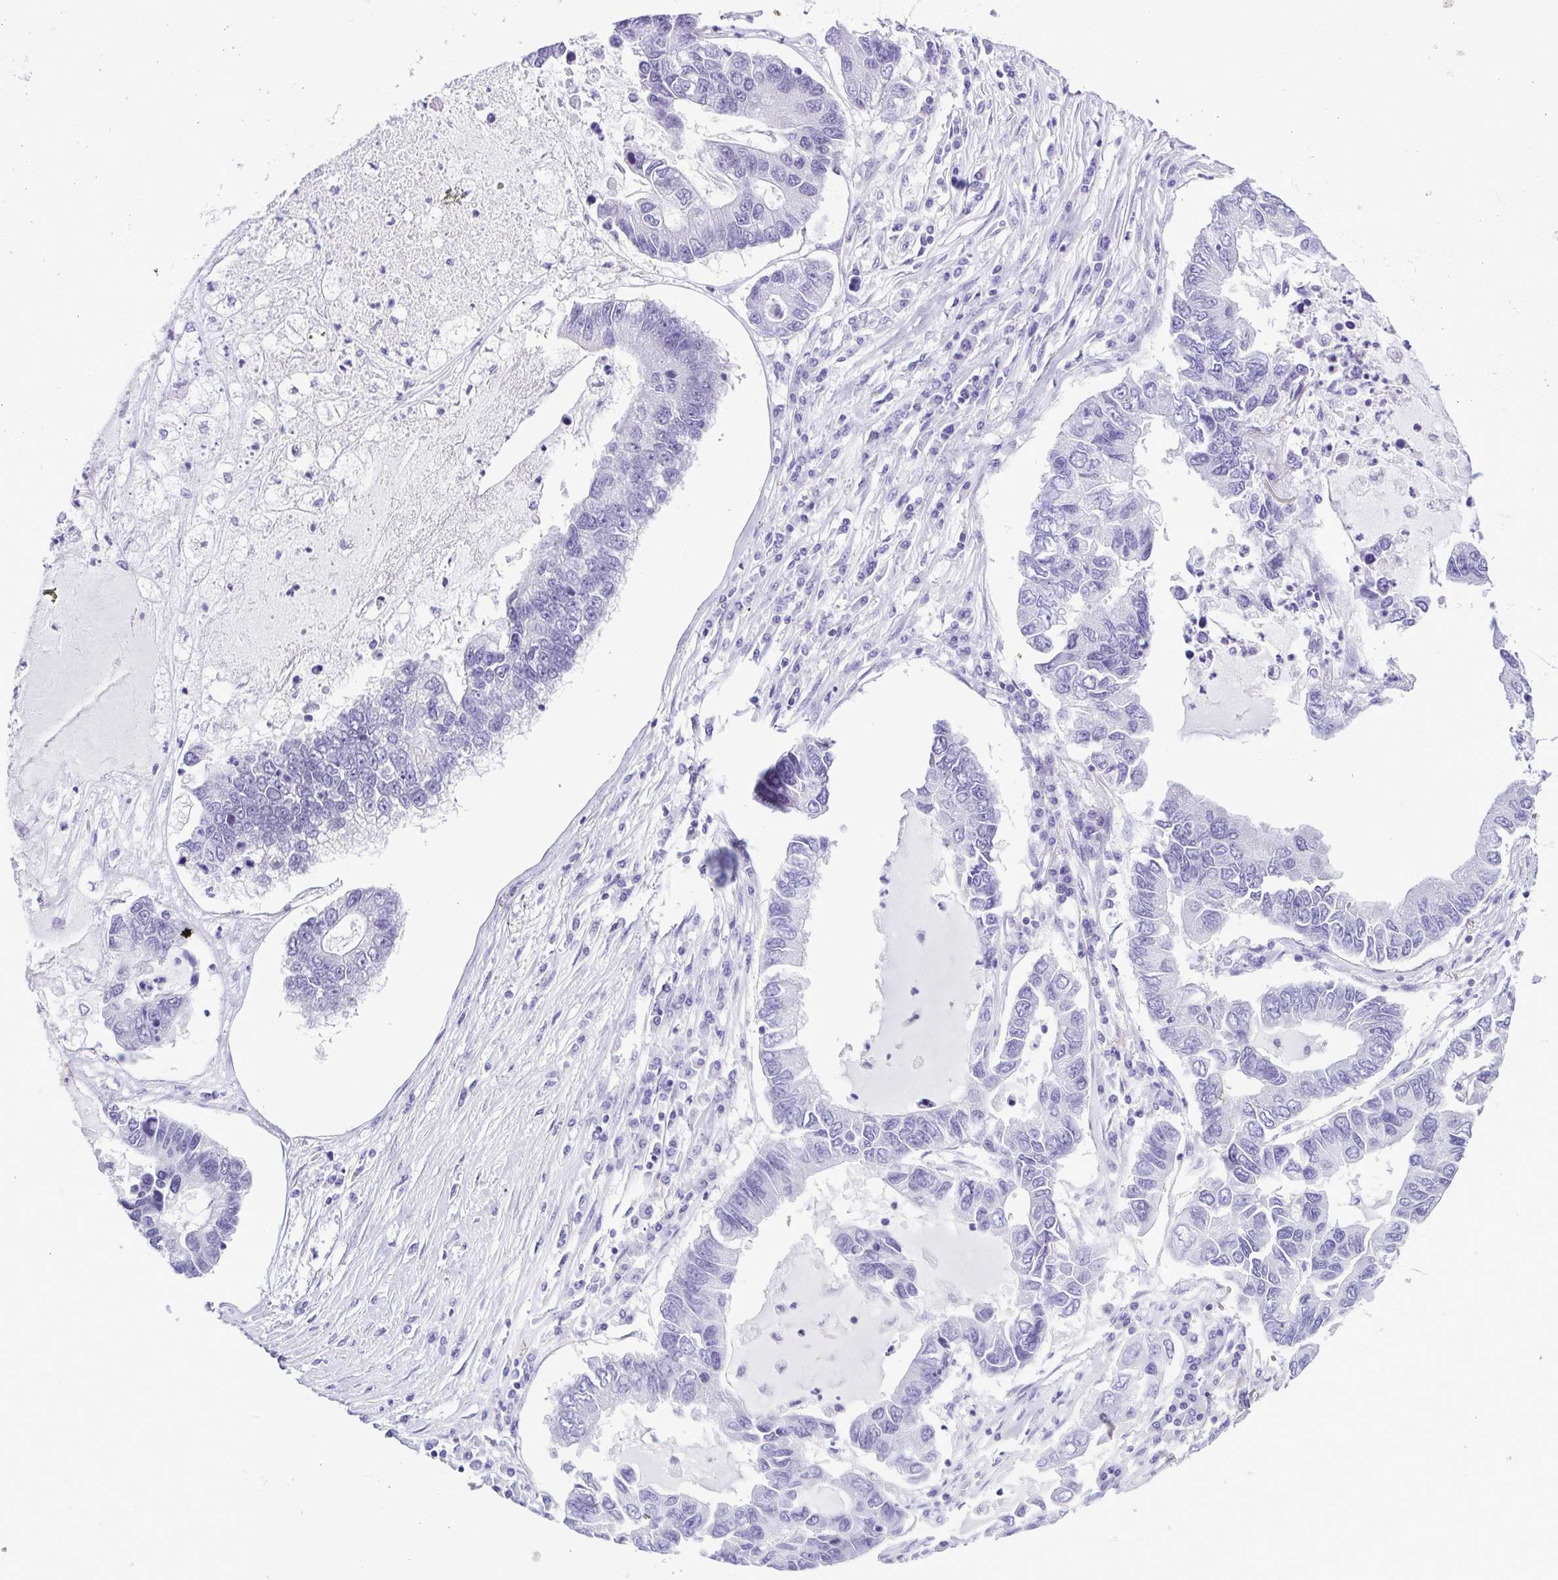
{"staining": {"intensity": "negative", "quantity": "none", "location": "none"}, "tissue": "lung cancer", "cell_type": "Tumor cells", "image_type": "cancer", "snomed": [{"axis": "morphology", "description": "Adenocarcinoma, NOS"}, {"axis": "topography", "description": "Bronchus"}, {"axis": "topography", "description": "Lung"}], "caption": "Lung adenocarcinoma stained for a protein using IHC displays no expression tumor cells.", "gene": "SPATA16", "patient": {"sex": "female", "age": 51}}